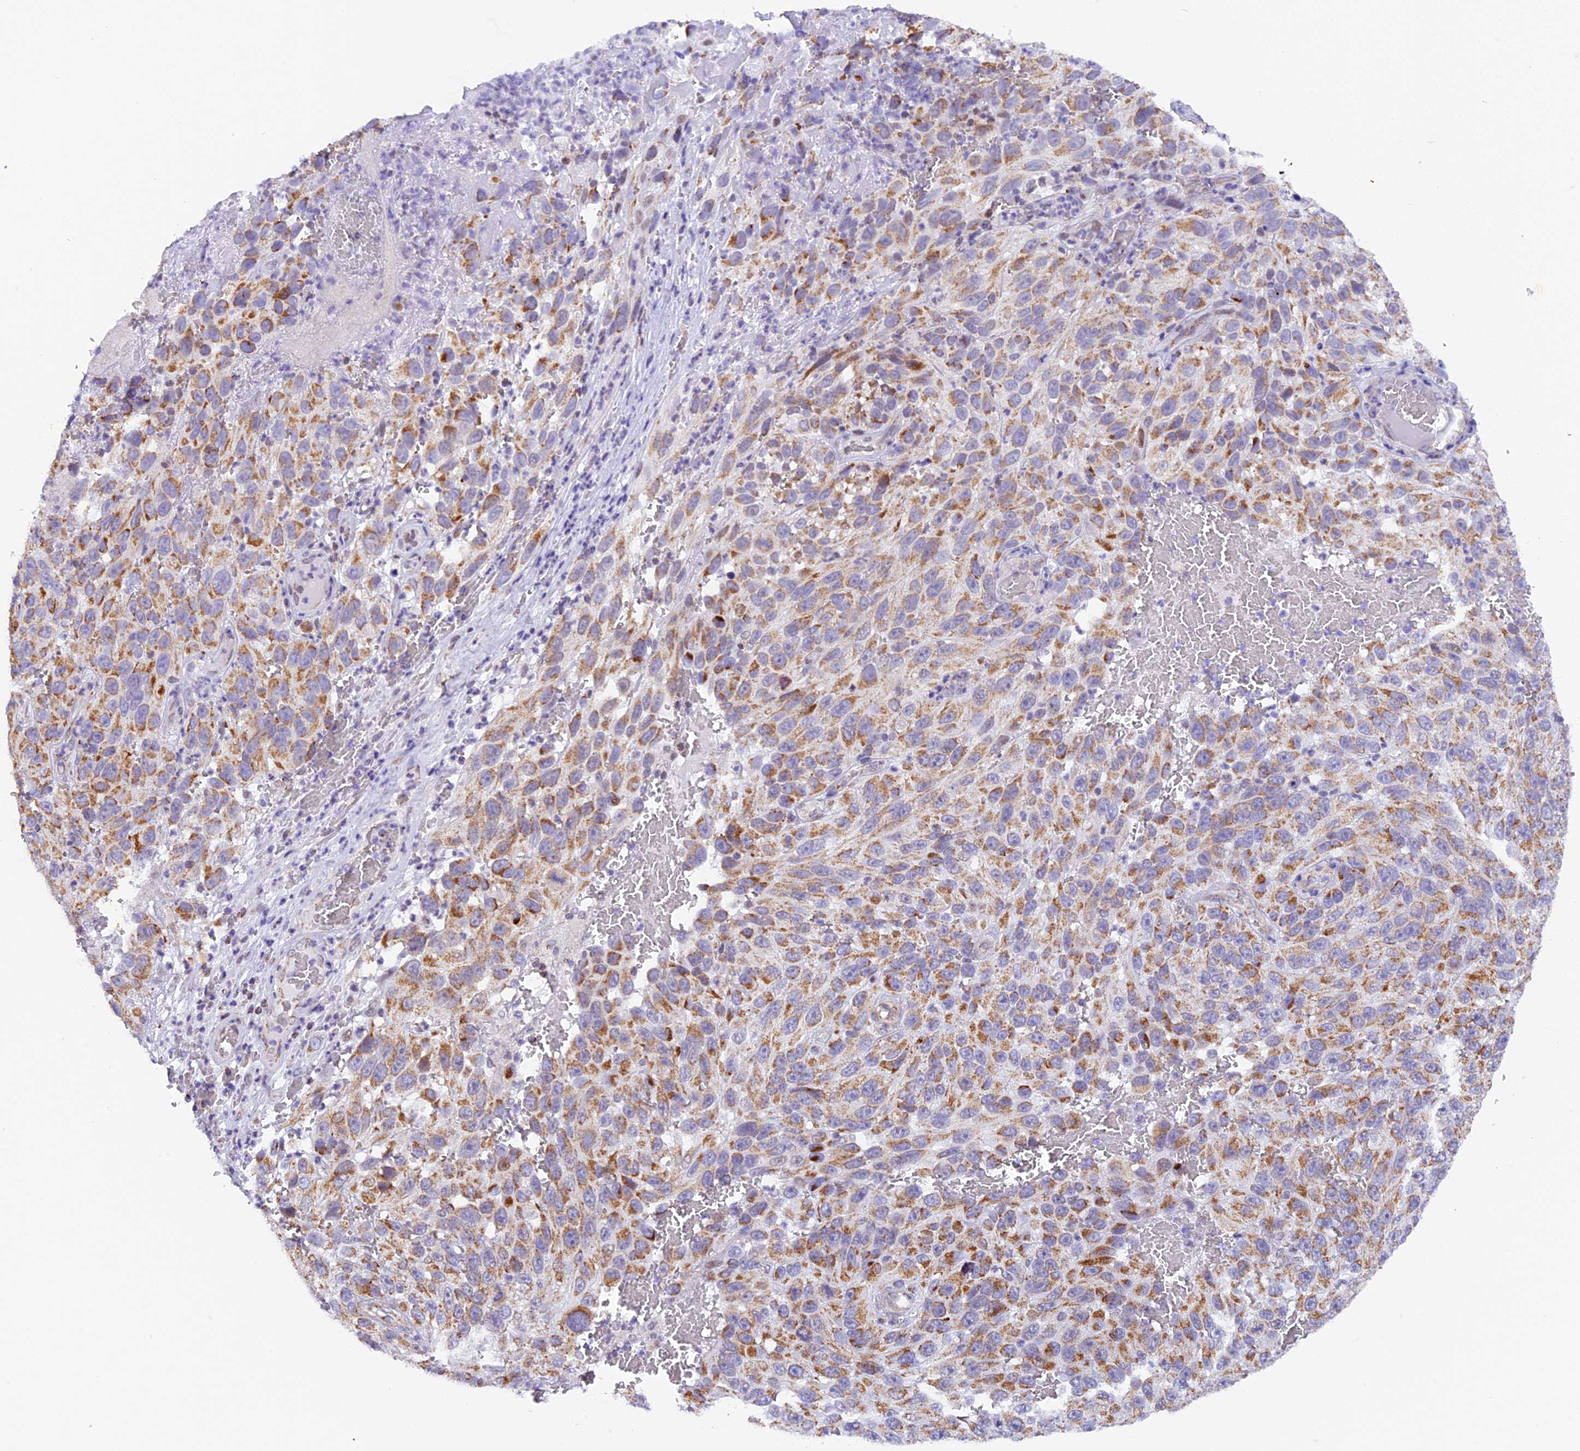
{"staining": {"intensity": "moderate", "quantity": ">75%", "location": "cytoplasmic/membranous"}, "tissue": "melanoma", "cell_type": "Tumor cells", "image_type": "cancer", "snomed": [{"axis": "morphology", "description": "Malignant melanoma, NOS"}, {"axis": "topography", "description": "Skin"}], "caption": "This image displays immunohistochemistry (IHC) staining of human malignant melanoma, with medium moderate cytoplasmic/membranous staining in about >75% of tumor cells.", "gene": "TFAM", "patient": {"sex": "female", "age": 96}}